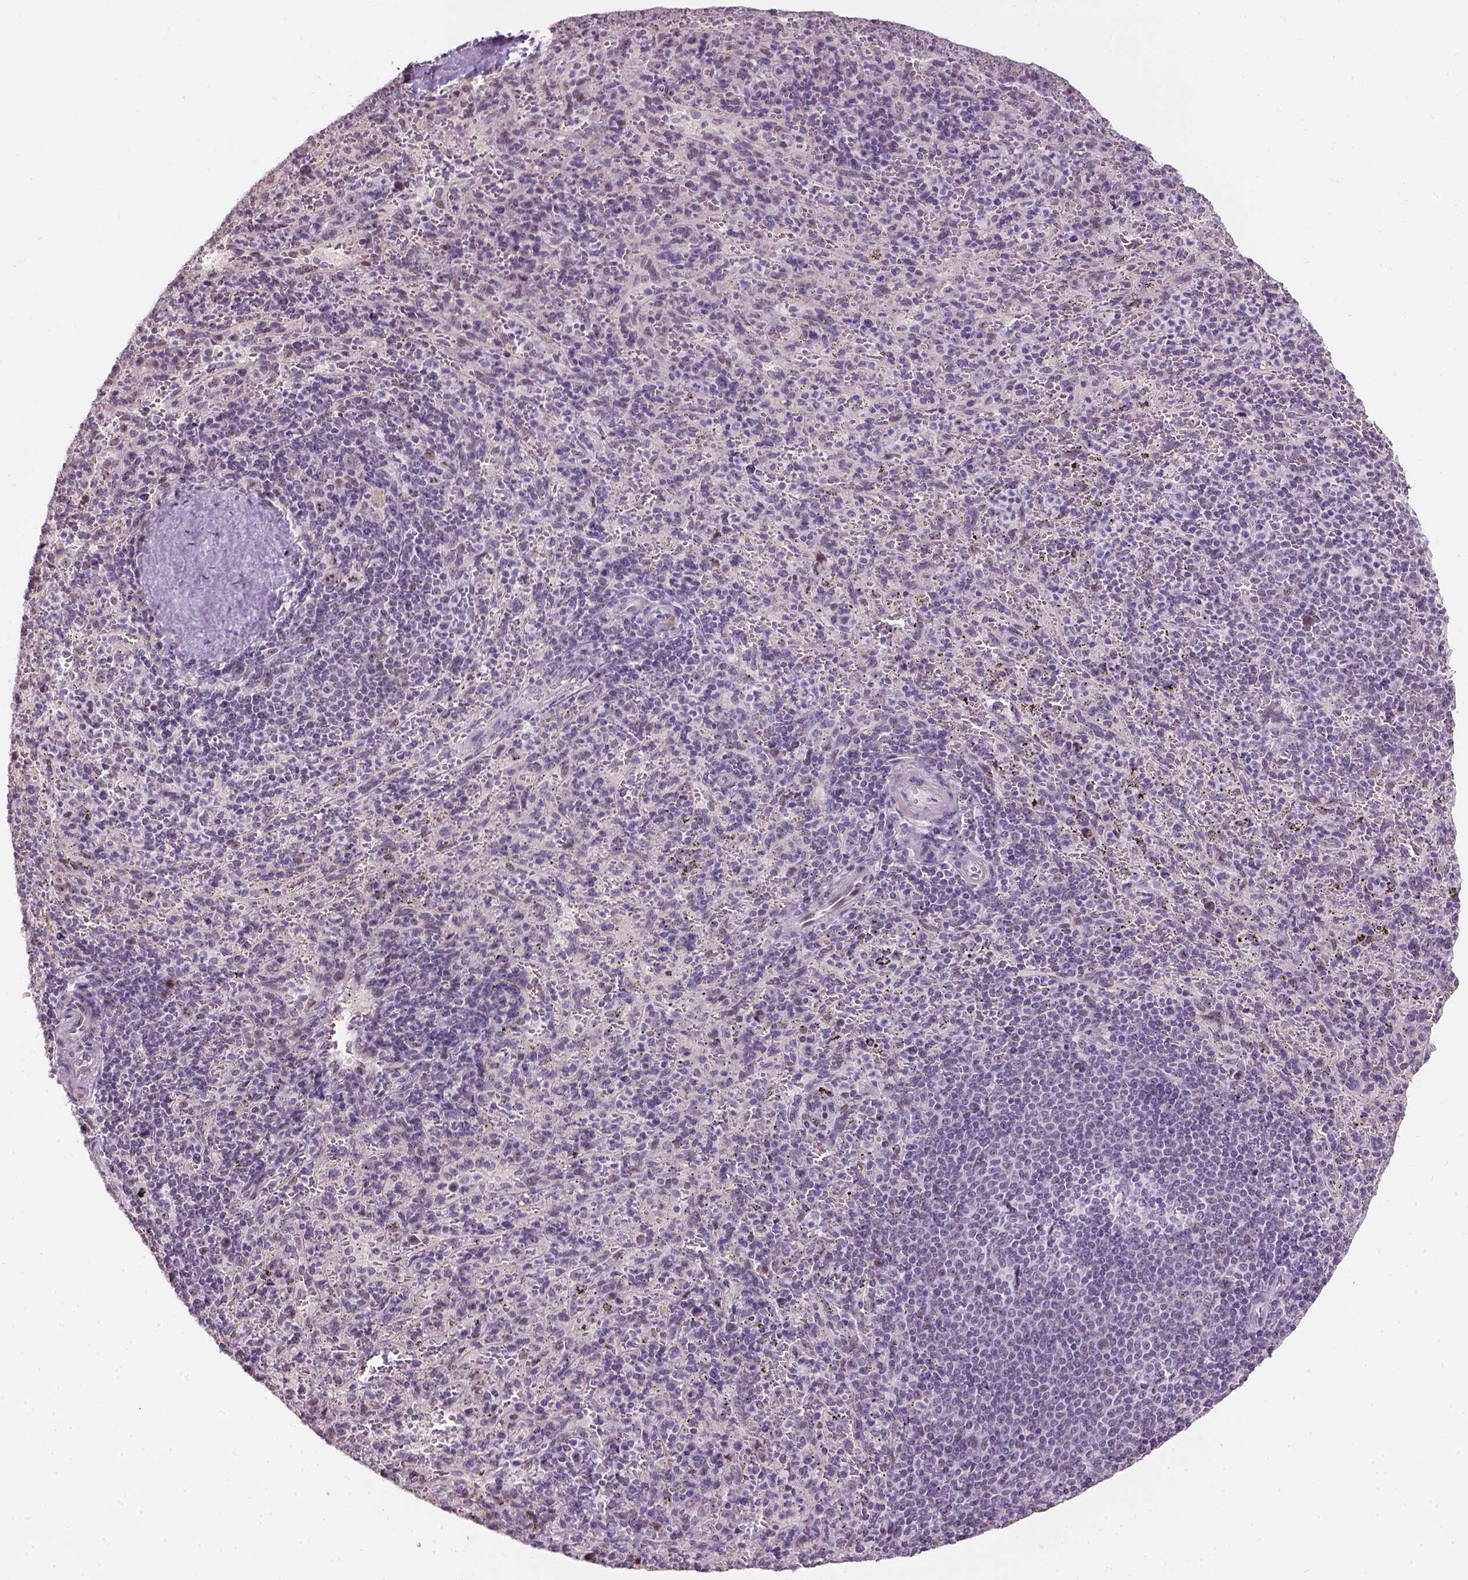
{"staining": {"intensity": "negative", "quantity": "none", "location": "none"}, "tissue": "spleen", "cell_type": "Cells in red pulp", "image_type": "normal", "snomed": [{"axis": "morphology", "description": "Normal tissue, NOS"}, {"axis": "topography", "description": "Spleen"}], "caption": "Spleen was stained to show a protein in brown. There is no significant expression in cells in red pulp. (DAB (3,3'-diaminobenzidine) immunohistochemistry (IHC) visualized using brightfield microscopy, high magnification).", "gene": "DDX50", "patient": {"sex": "male", "age": 57}}